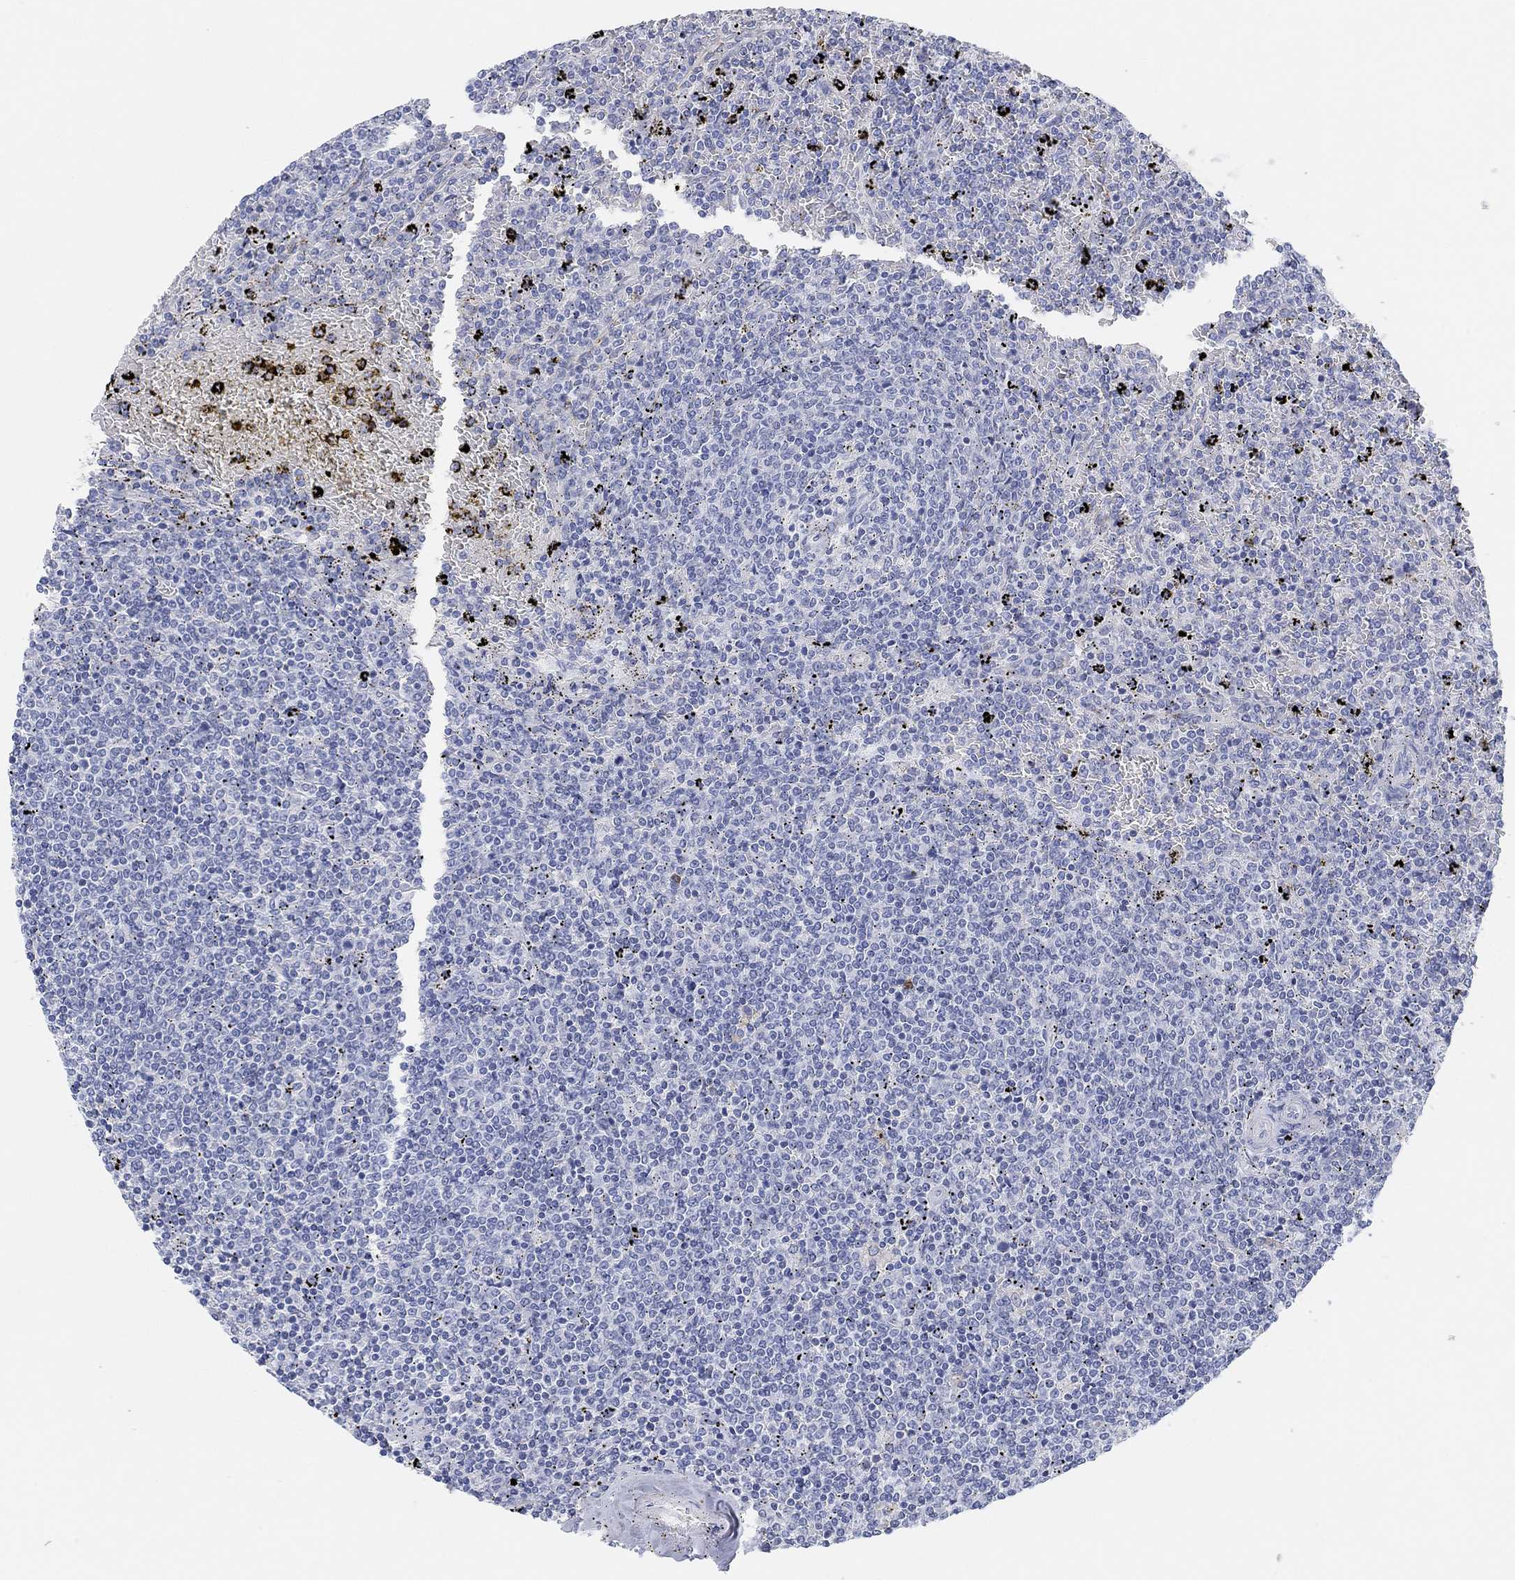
{"staining": {"intensity": "negative", "quantity": "none", "location": "none"}, "tissue": "lymphoma", "cell_type": "Tumor cells", "image_type": "cancer", "snomed": [{"axis": "morphology", "description": "Malignant lymphoma, non-Hodgkin's type, Low grade"}, {"axis": "topography", "description": "Spleen"}], "caption": "Immunohistochemistry (IHC) histopathology image of neoplastic tissue: lymphoma stained with DAB (3,3'-diaminobenzidine) reveals no significant protein staining in tumor cells.", "gene": "VAT1L", "patient": {"sex": "female", "age": 77}}